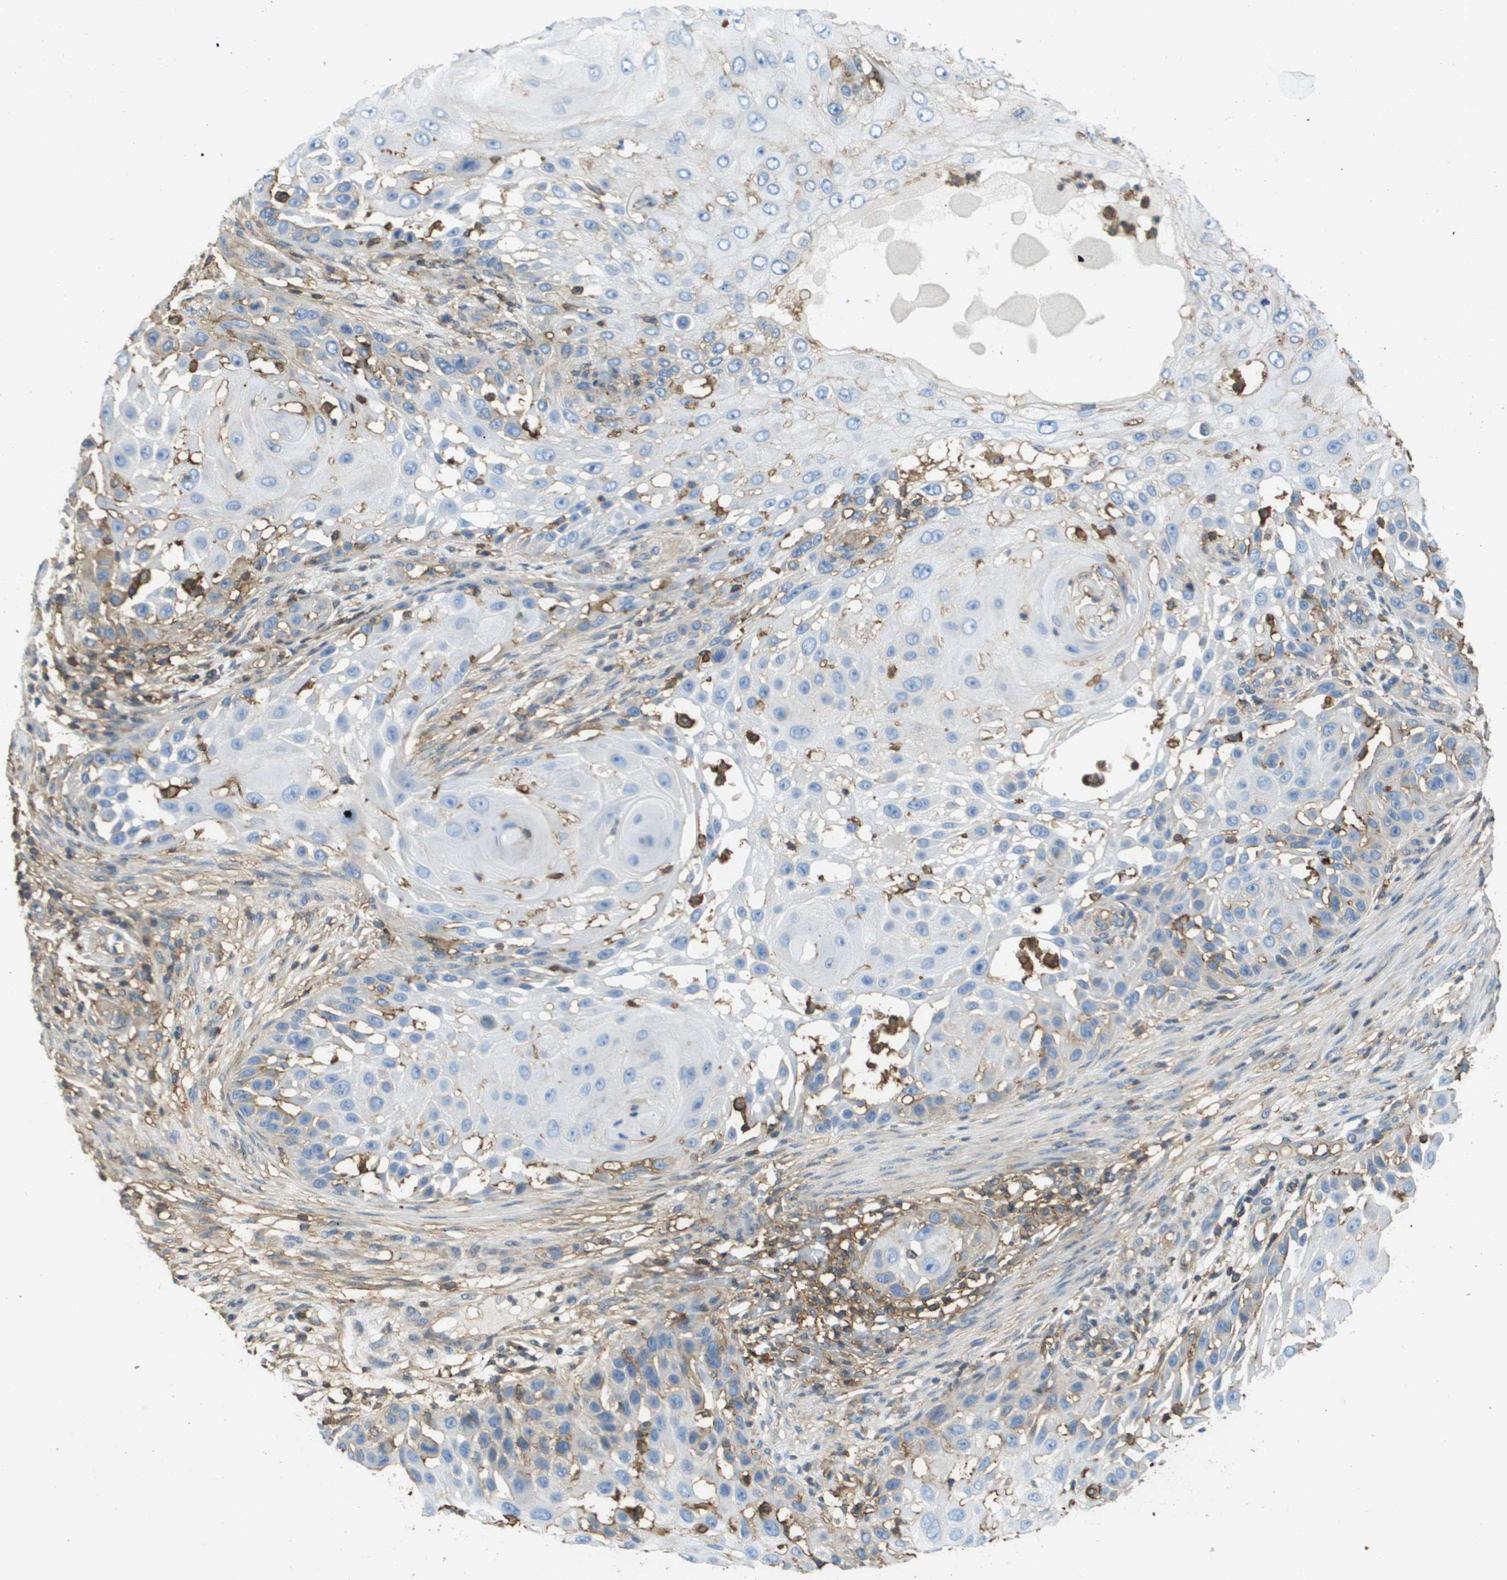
{"staining": {"intensity": "negative", "quantity": "none", "location": "none"}, "tissue": "skin cancer", "cell_type": "Tumor cells", "image_type": "cancer", "snomed": [{"axis": "morphology", "description": "Squamous cell carcinoma, NOS"}, {"axis": "topography", "description": "Skin"}], "caption": "Human skin squamous cell carcinoma stained for a protein using immunohistochemistry displays no positivity in tumor cells.", "gene": "PASK", "patient": {"sex": "female", "age": 44}}